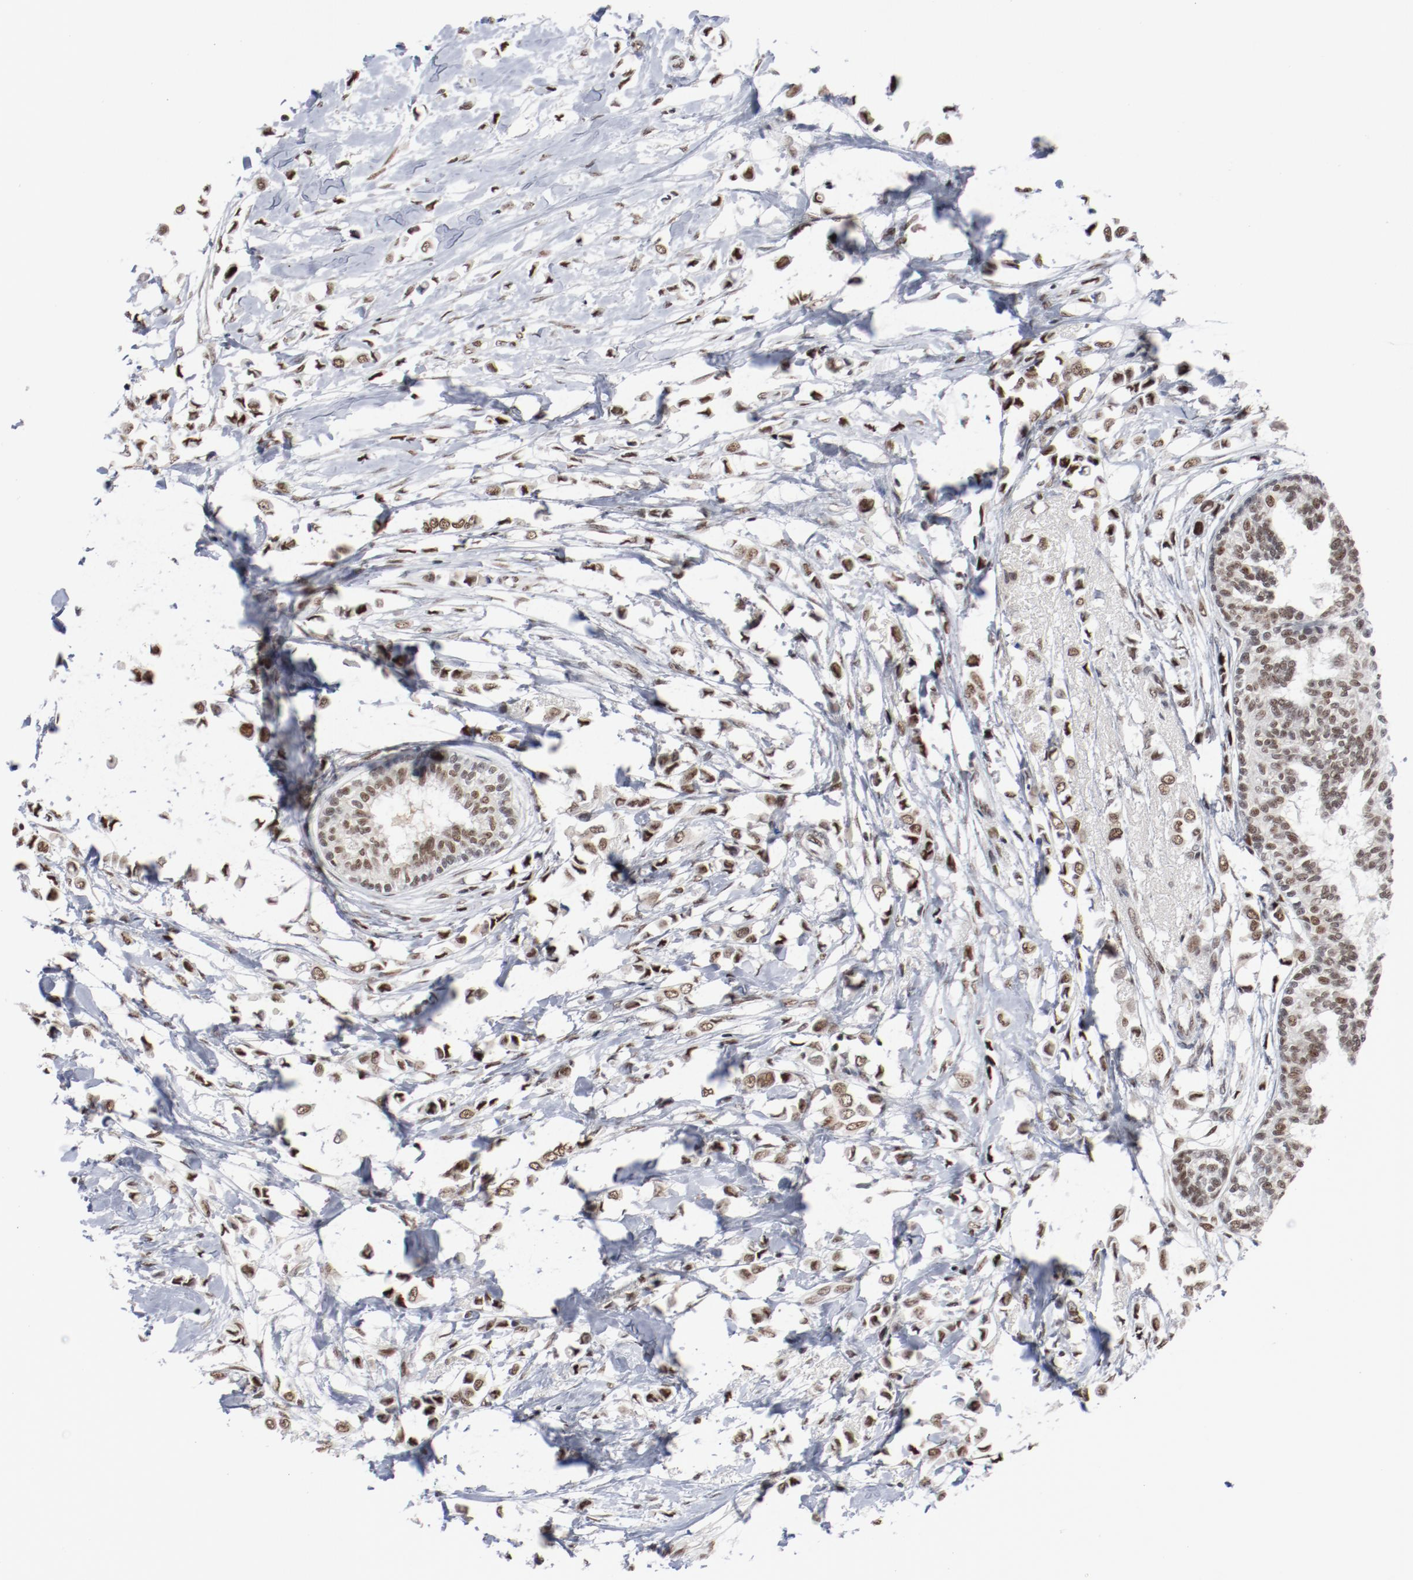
{"staining": {"intensity": "moderate", "quantity": ">75%", "location": "nuclear"}, "tissue": "breast cancer", "cell_type": "Tumor cells", "image_type": "cancer", "snomed": [{"axis": "morphology", "description": "Lobular carcinoma"}, {"axis": "topography", "description": "Breast"}], "caption": "There is medium levels of moderate nuclear expression in tumor cells of breast cancer (lobular carcinoma), as demonstrated by immunohistochemical staining (brown color).", "gene": "BUB3", "patient": {"sex": "female", "age": 51}}